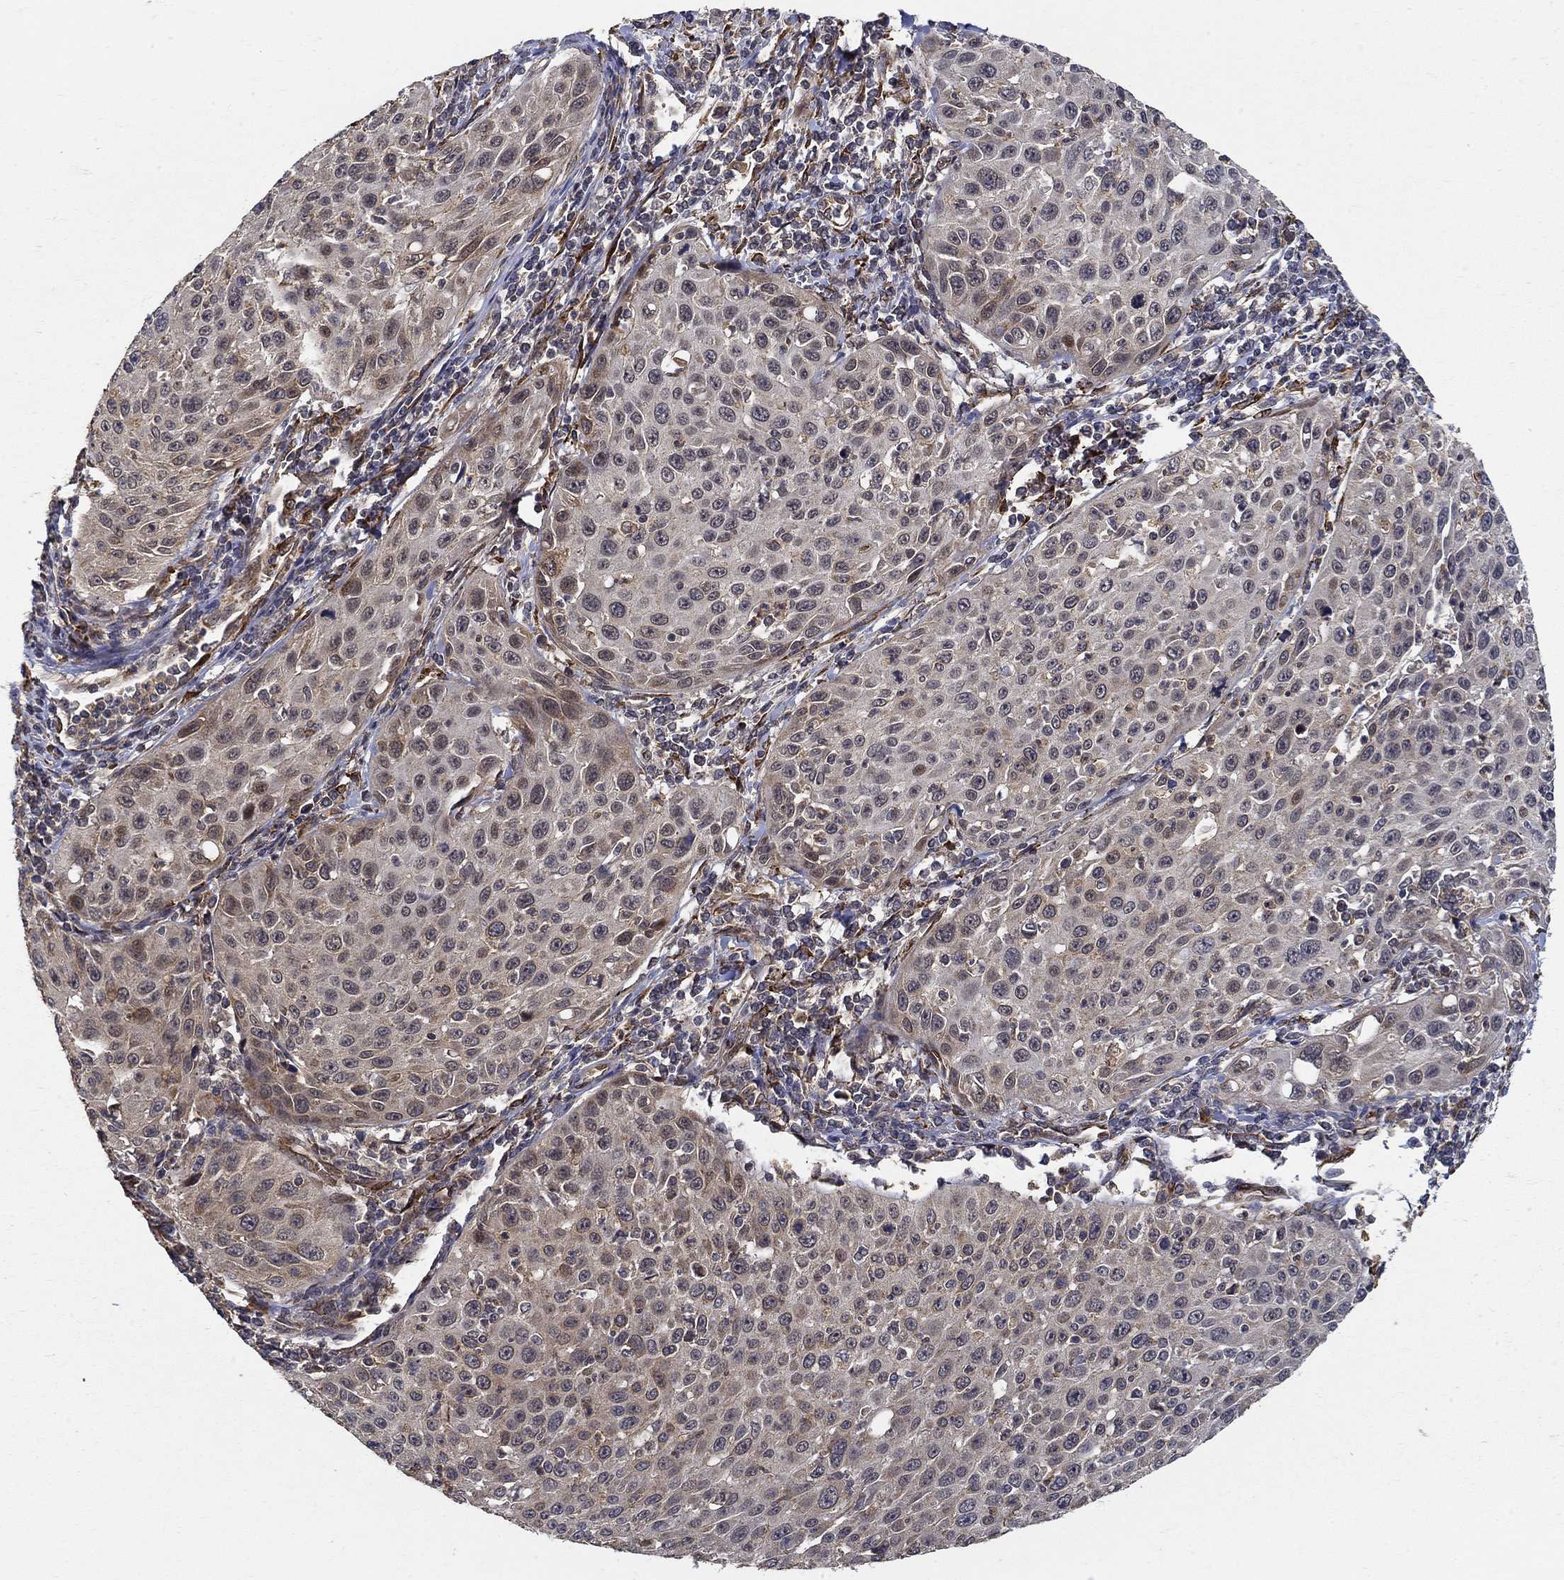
{"staining": {"intensity": "moderate", "quantity": "<25%", "location": "nuclear"}, "tissue": "cervical cancer", "cell_type": "Tumor cells", "image_type": "cancer", "snomed": [{"axis": "morphology", "description": "Squamous cell carcinoma, NOS"}, {"axis": "topography", "description": "Cervix"}], "caption": "Human cervical cancer (squamous cell carcinoma) stained for a protein (brown) shows moderate nuclear positive staining in about <25% of tumor cells.", "gene": "ZNF594", "patient": {"sex": "female", "age": 26}}